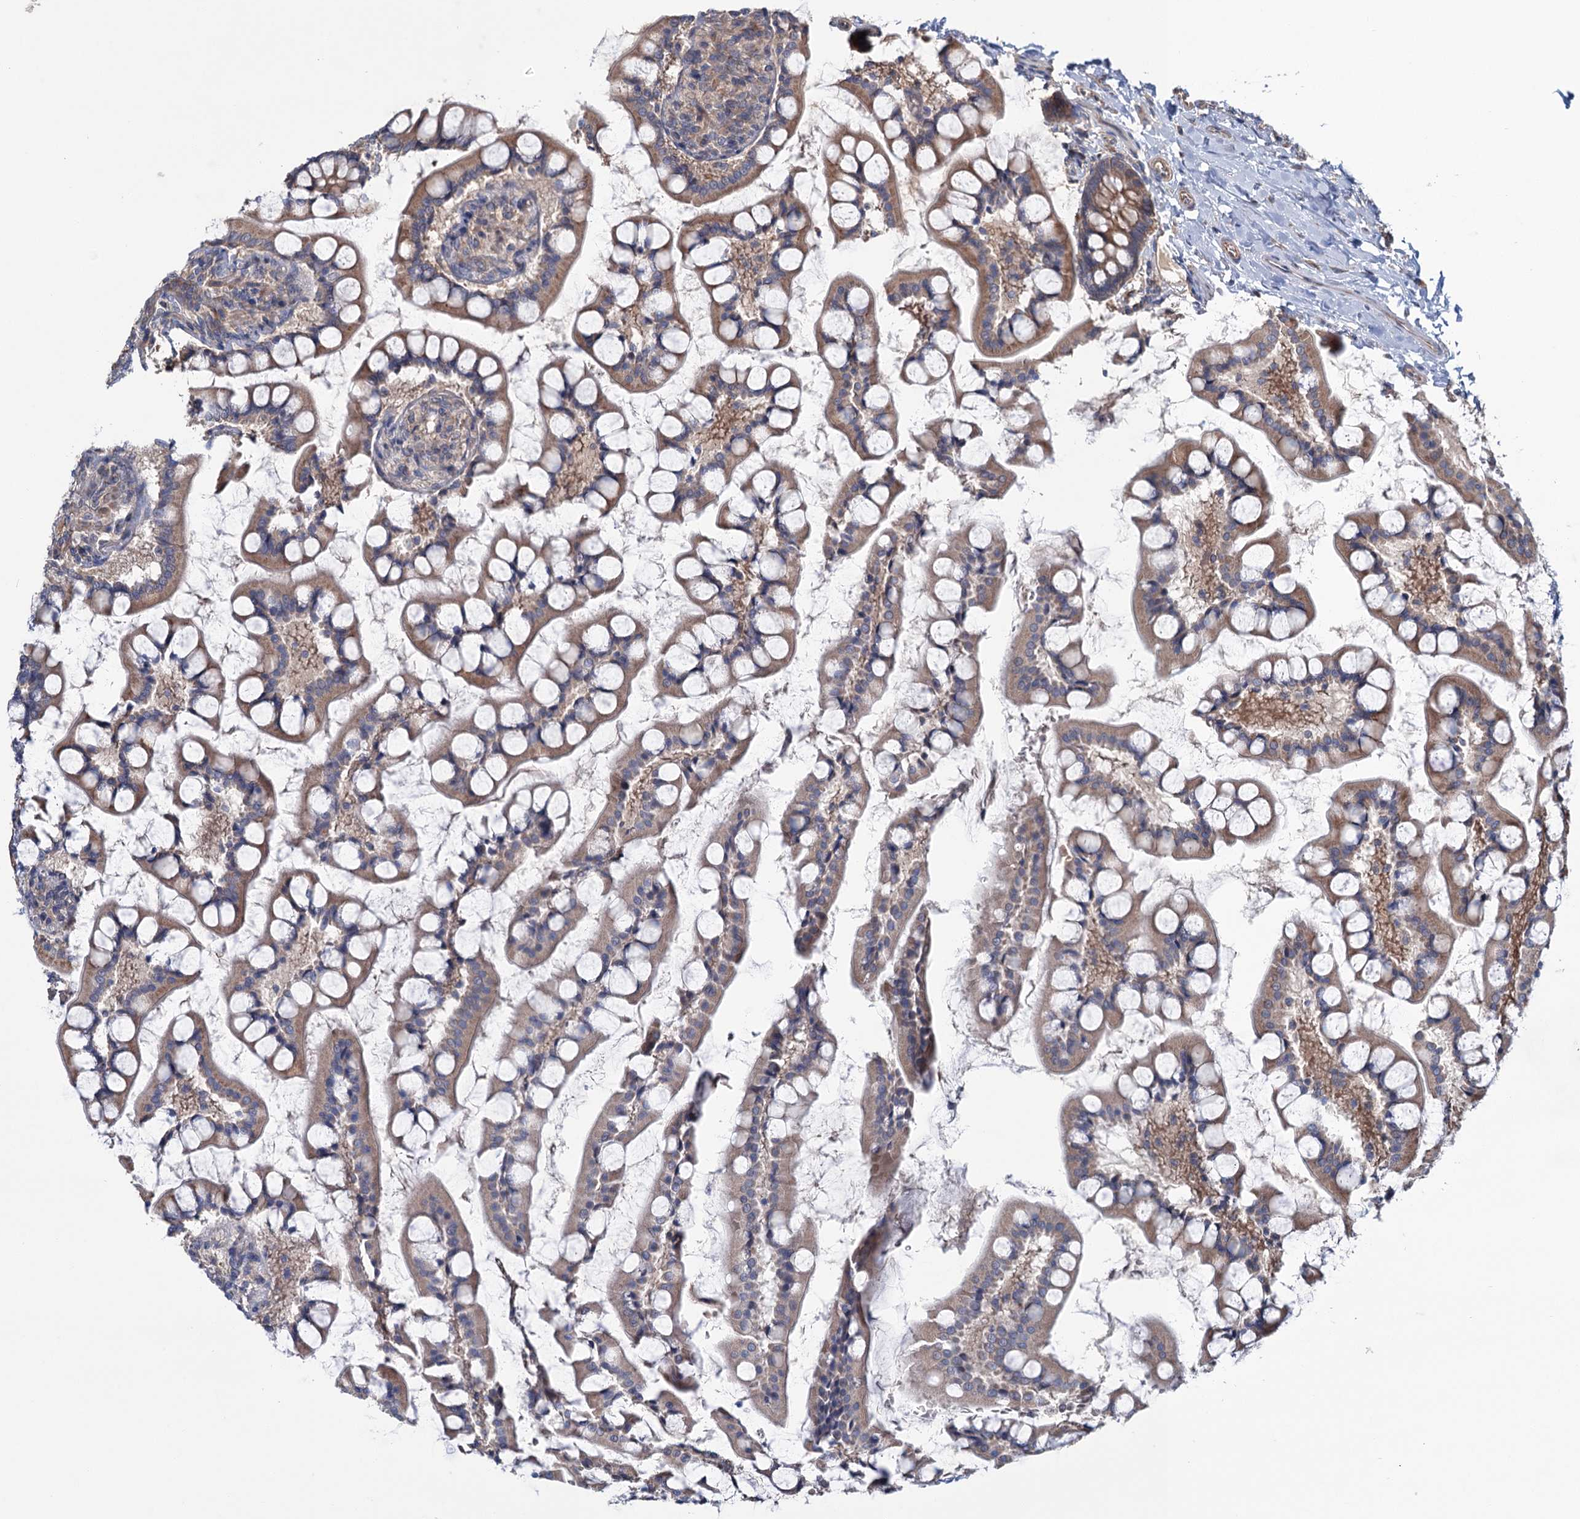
{"staining": {"intensity": "moderate", "quantity": ">75%", "location": "cytoplasmic/membranous"}, "tissue": "small intestine", "cell_type": "Glandular cells", "image_type": "normal", "snomed": [{"axis": "morphology", "description": "Normal tissue, NOS"}, {"axis": "topography", "description": "Small intestine"}], "caption": "Immunohistochemistry histopathology image of unremarkable small intestine: small intestine stained using immunohistochemistry (IHC) shows medium levels of moderate protein expression localized specifically in the cytoplasmic/membranous of glandular cells, appearing as a cytoplasmic/membranous brown color.", "gene": "MTRR", "patient": {"sex": "male", "age": 52}}